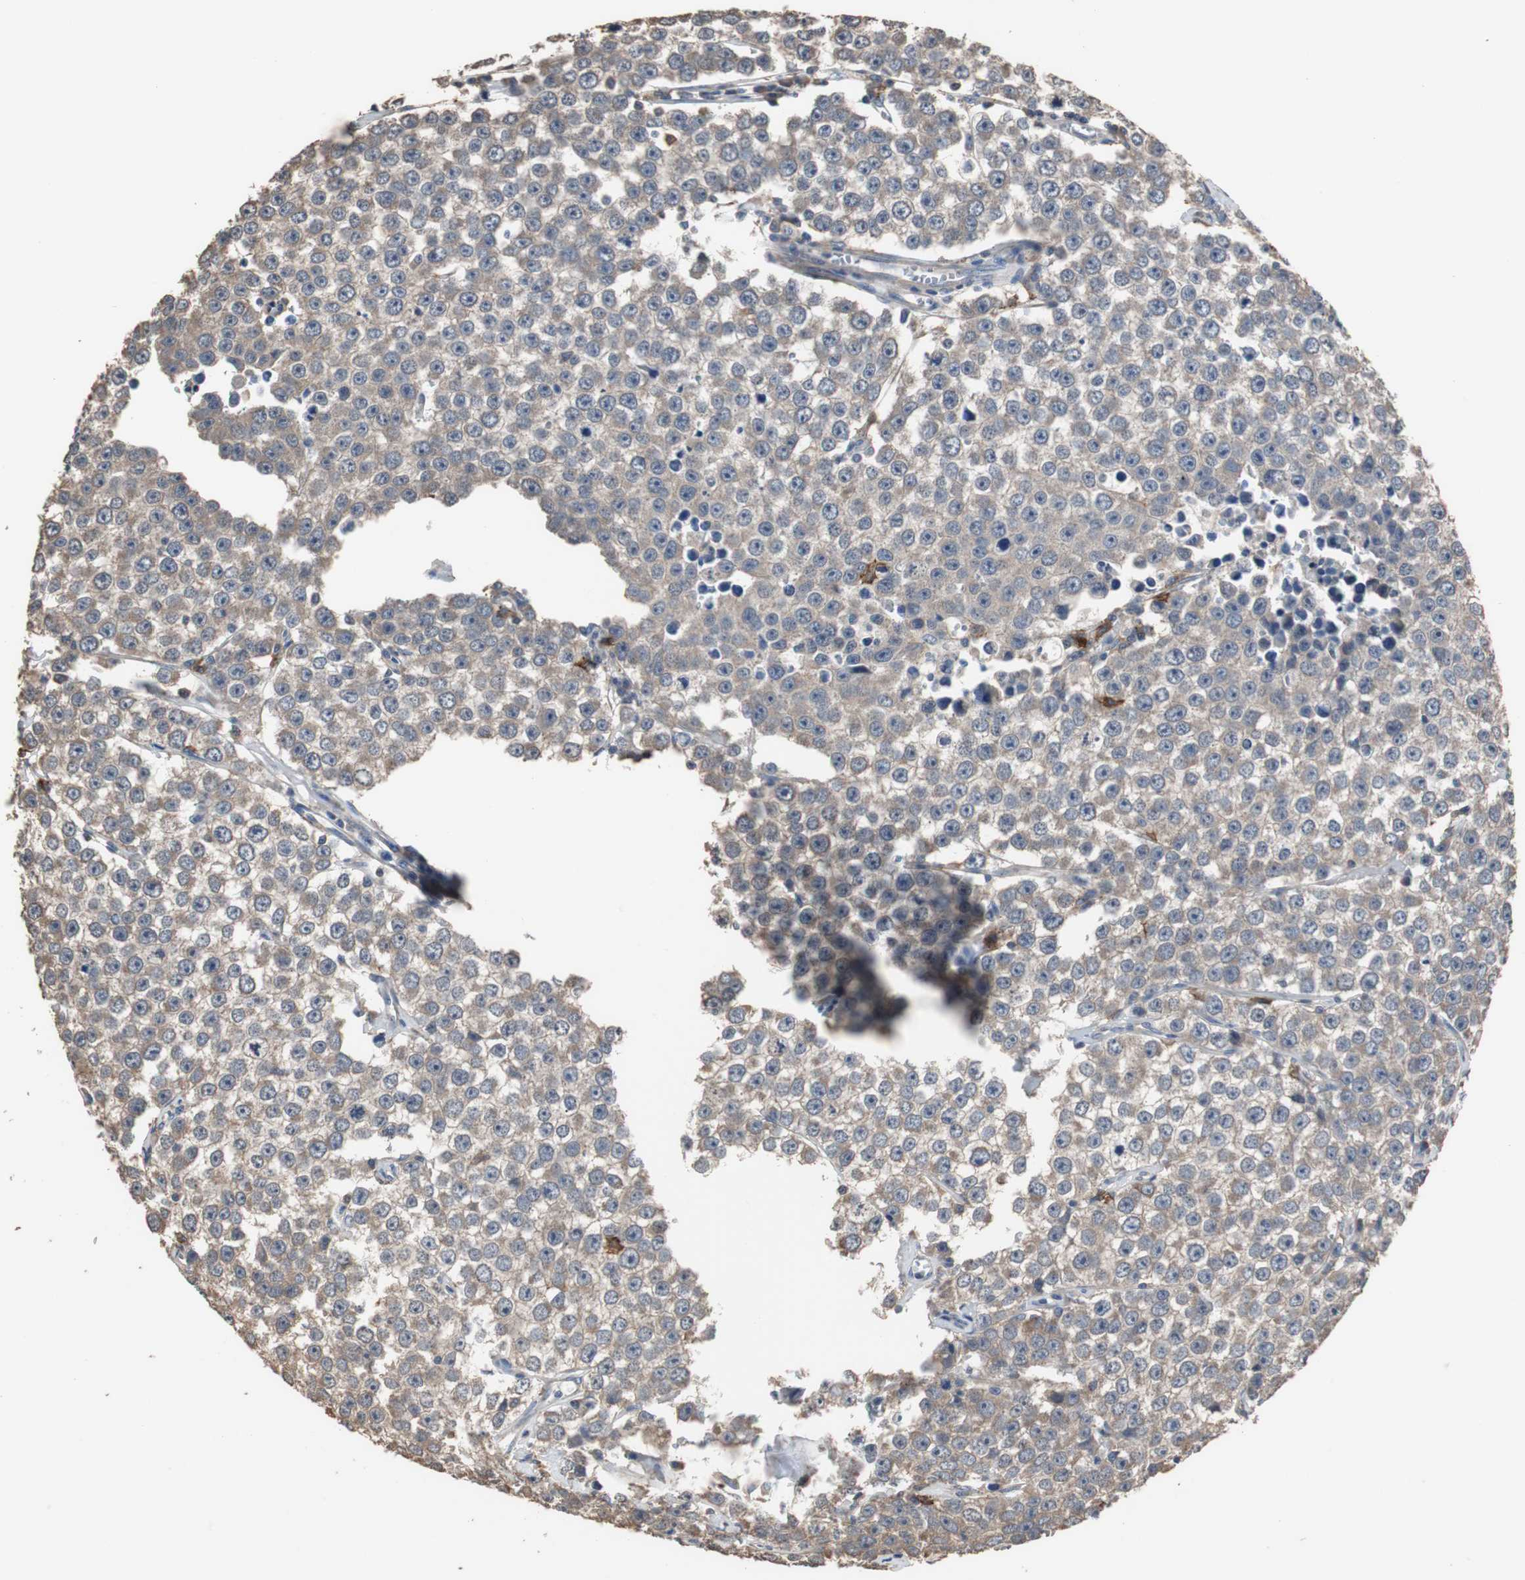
{"staining": {"intensity": "weak", "quantity": "25%-75%", "location": "cytoplasmic/membranous"}, "tissue": "testis cancer", "cell_type": "Tumor cells", "image_type": "cancer", "snomed": [{"axis": "morphology", "description": "Seminoma, NOS"}, {"axis": "morphology", "description": "Carcinoma, Embryonal, NOS"}, {"axis": "topography", "description": "Testis"}], "caption": "The image shows staining of seminoma (testis), revealing weak cytoplasmic/membranous protein expression (brown color) within tumor cells.", "gene": "SCIMP", "patient": {"sex": "male", "age": 52}}